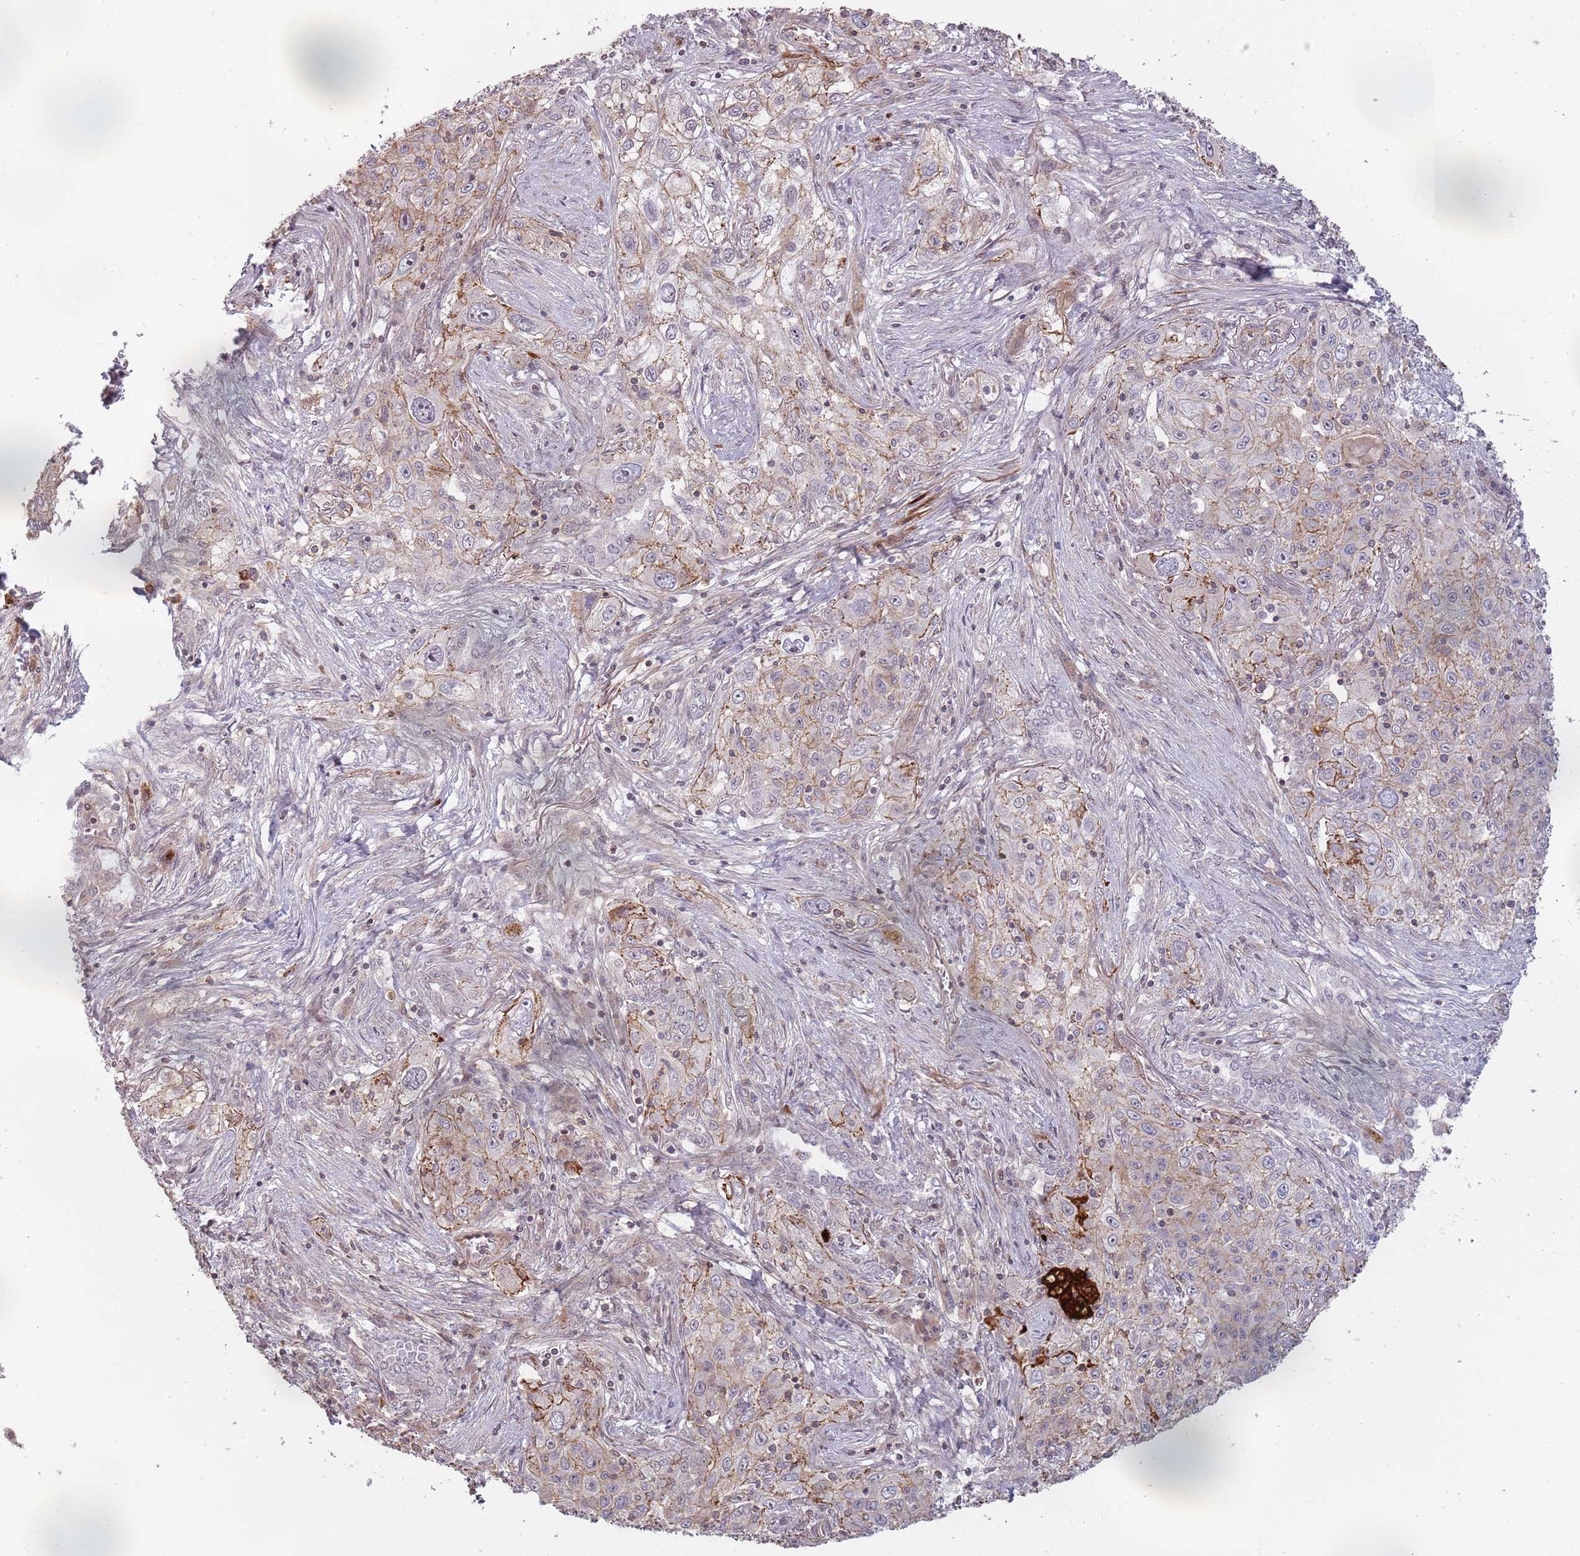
{"staining": {"intensity": "moderate", "quantity": "<25%", "location": "cytoplasmic/membranous"}, "tissue": "lung cancer", "cell_type": "Tumor cells", "image_type": "cancer", "snomed": [{"axis": "morphology", "description": "Squamous cell carcinoma, NOS"}, {"axis": "topography", "description": "Lung"}], "caption": "Immunohistochemistry micrograph of human lung cancer stained for a protein (brown), which demonstrates low levels of moderate cytoplasmic/membranous expression in about <25% of tumor cells.", "gene": "PPP1R14C", "patient": {"sex": "female", "age": 69}}